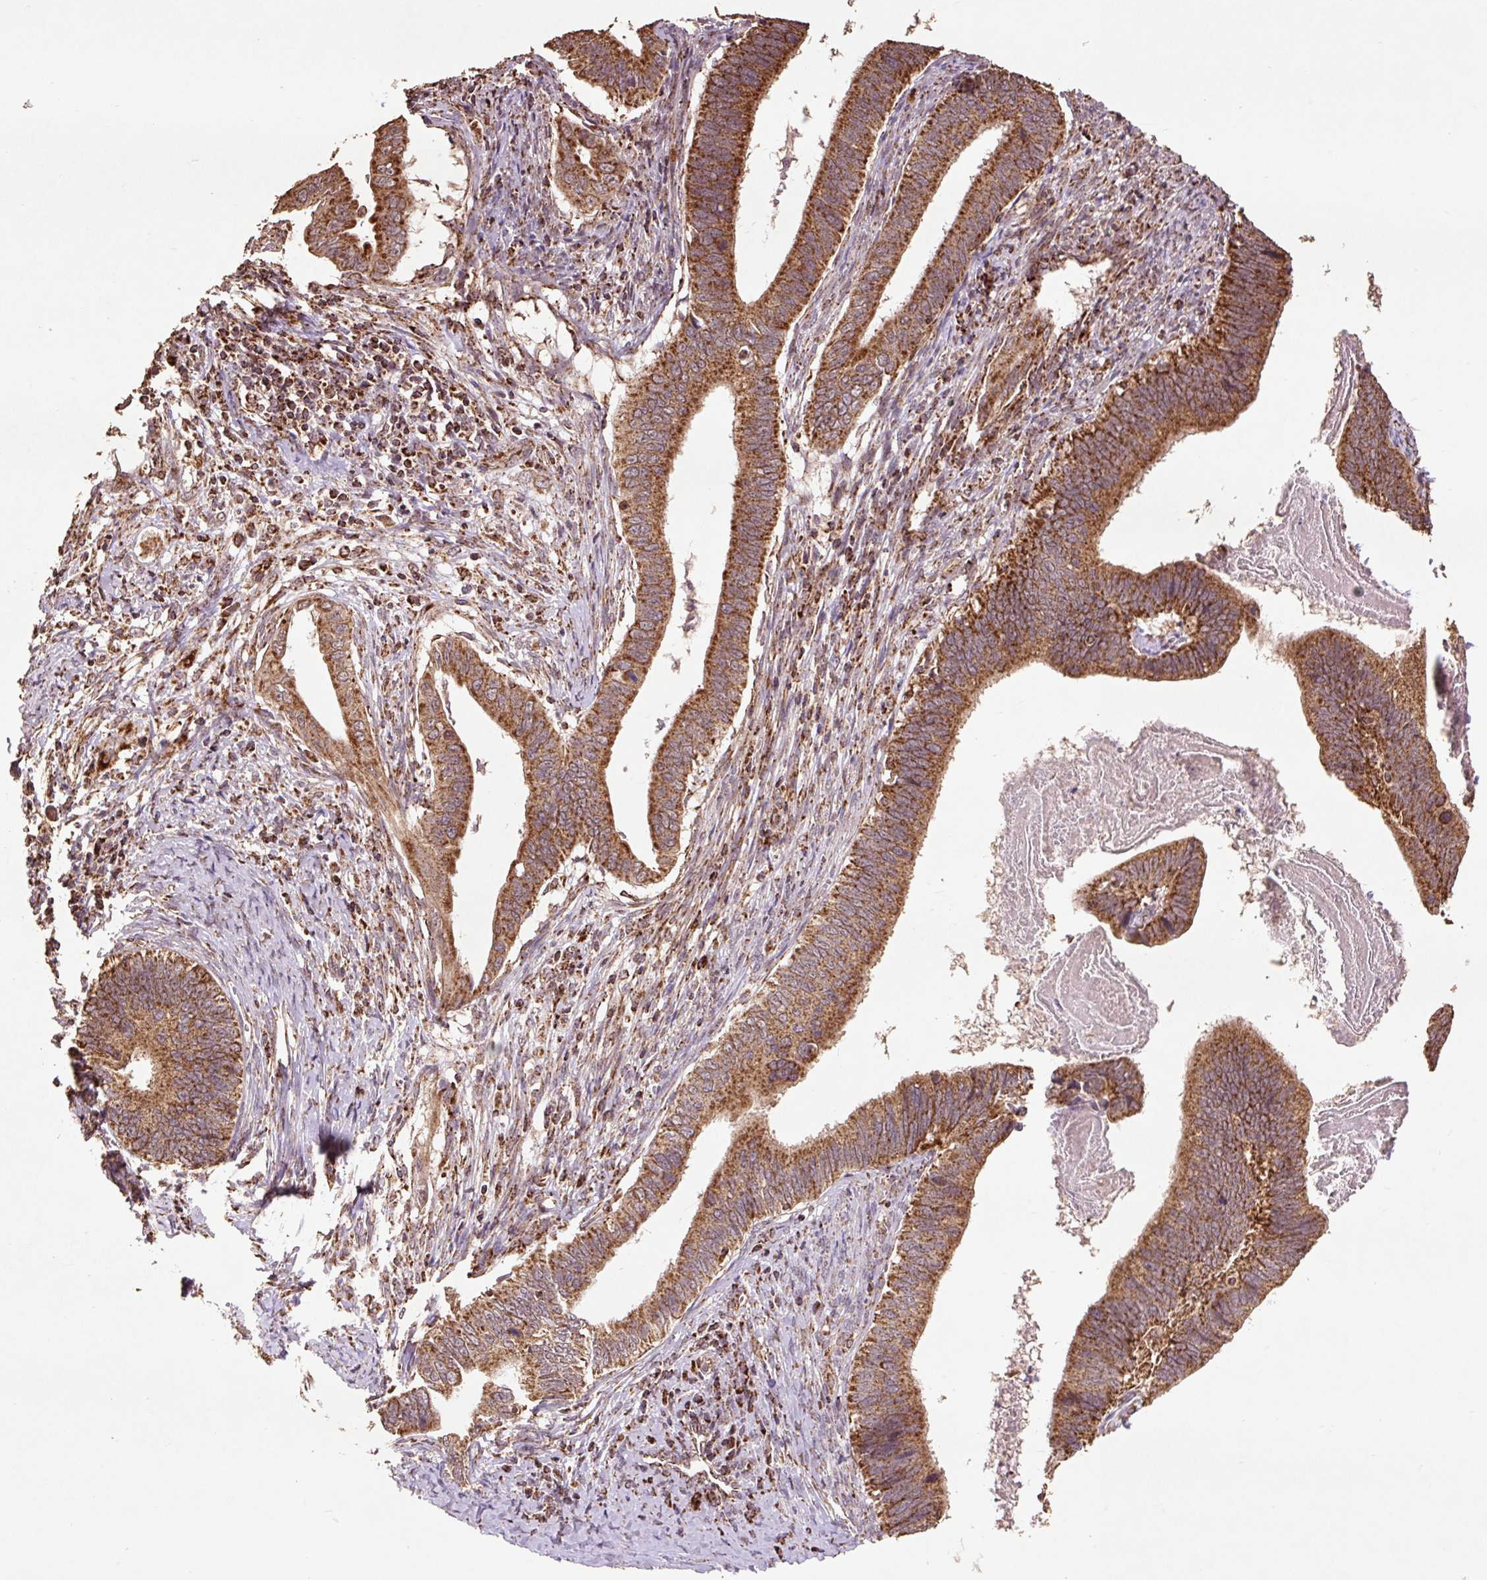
{"staining": {"intensity": "moderate", "quantity": ">75%", "location": "cytoplasmic/membranous"}, "tissue": "cervical cancer", "cell_type": "Tumor cells", "image_type": "cancer", "snomed": [{"axis": "morphology", "description": "Adenocarcinoma, NOS"}, {"axis": "topography", "description": "Cervix"}], "caption": "Immunohistochemical staining of human cervical cancer (adenocarcinoma) displays medium levels of moderate cytoplasmic/membranous protein staining in about >75% of tumor cells.", "gene": "ATP5F1A", "patient": {"sex": "female", "age": 42}}